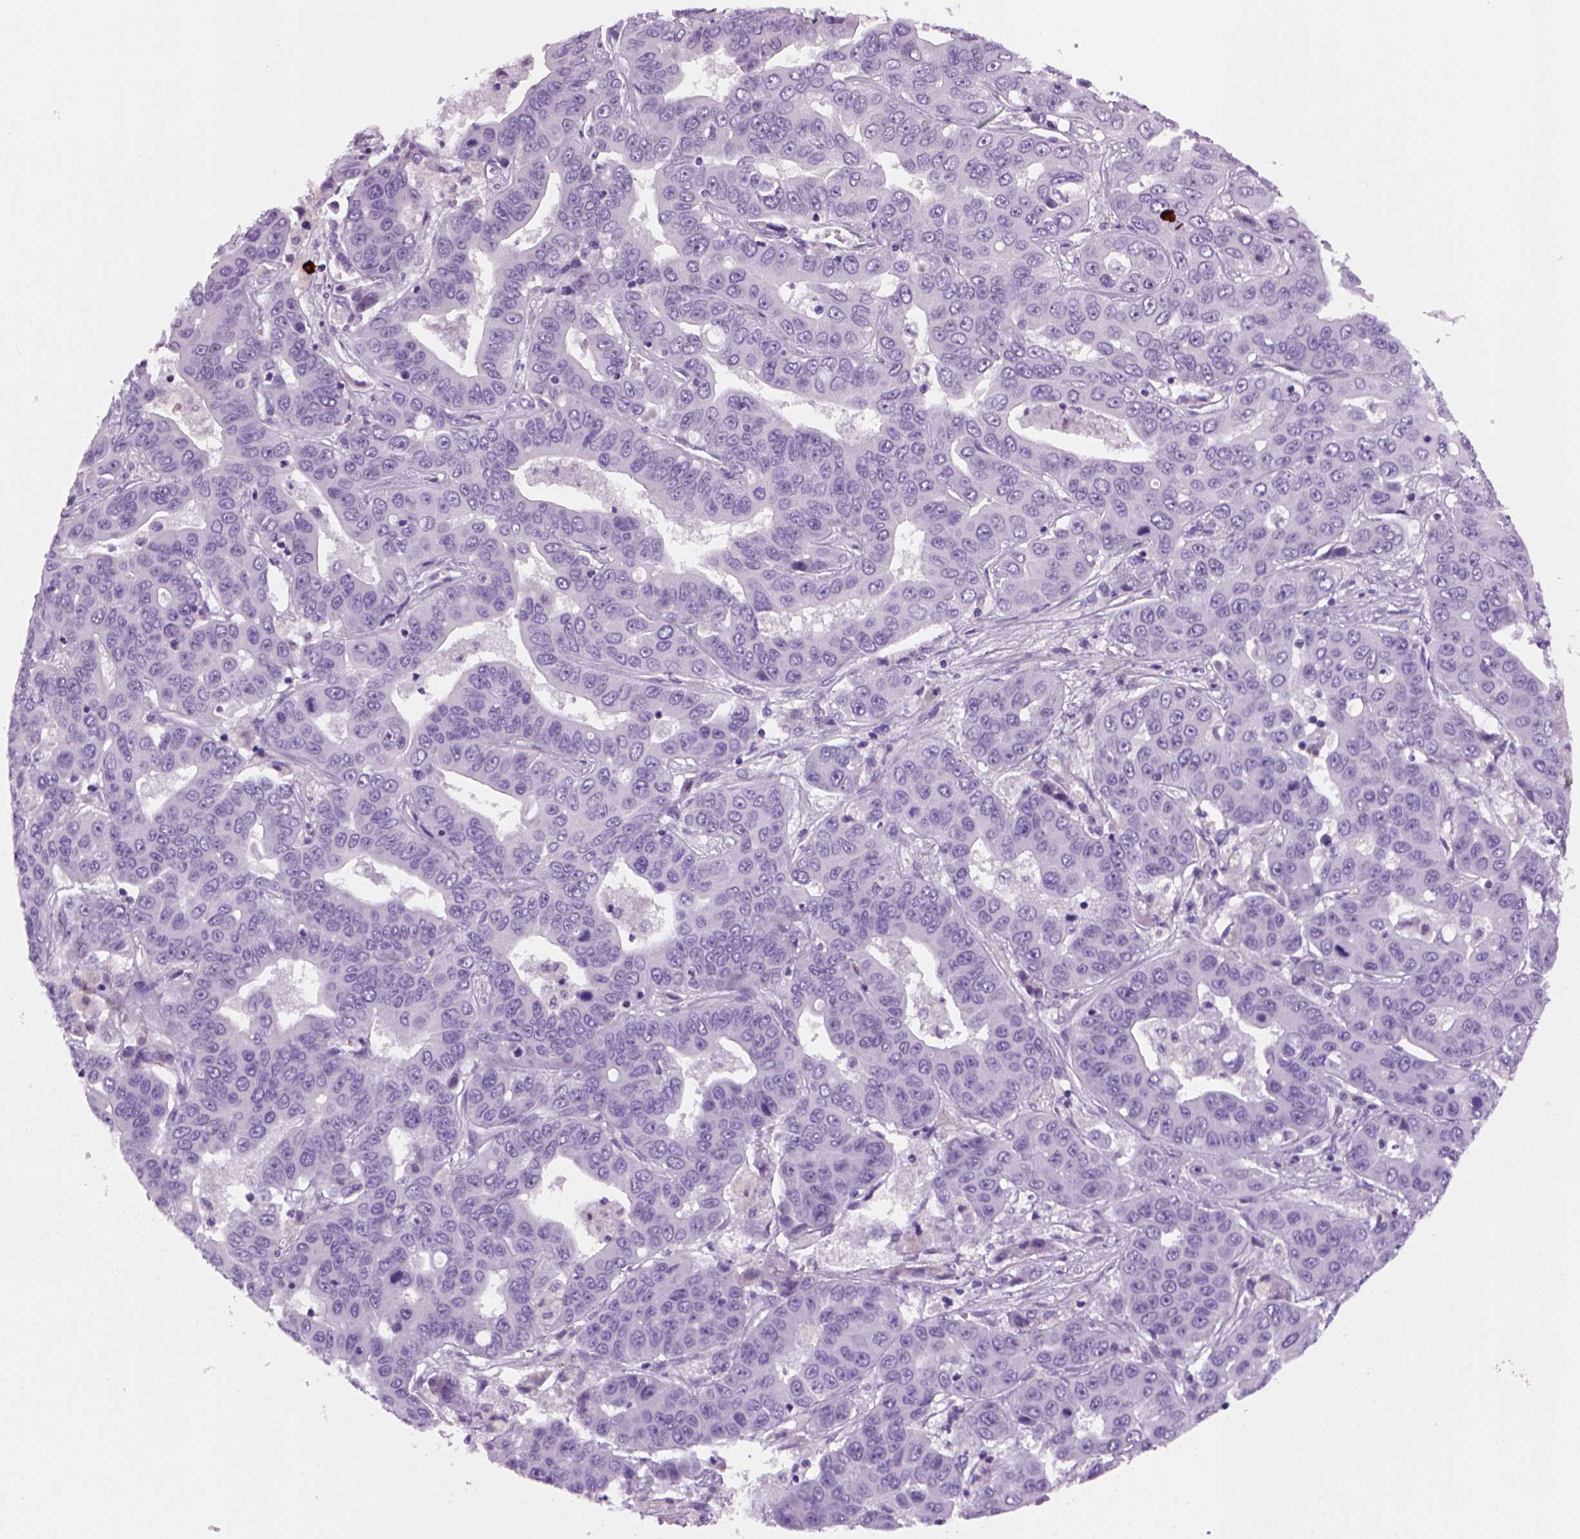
{"staining": {"intensity": "negative", "quantity": "none", "location": "none"}, "tissue": "liver cancer", "cell_type": "Tumor cells", "image_type": "cancer", "snomed": [{"axis": "morphology", "description": "Cholangiocarcinoma"}, {"axis": "topography", "description": "Liver"}], "caption": "This is an immunohistochemistry photomicrograph of cholangiocarcinoma (liver). There is no expression in tumor cells.", "gene": "MZB1", "patient": {"sex": "female", "age": 52}}